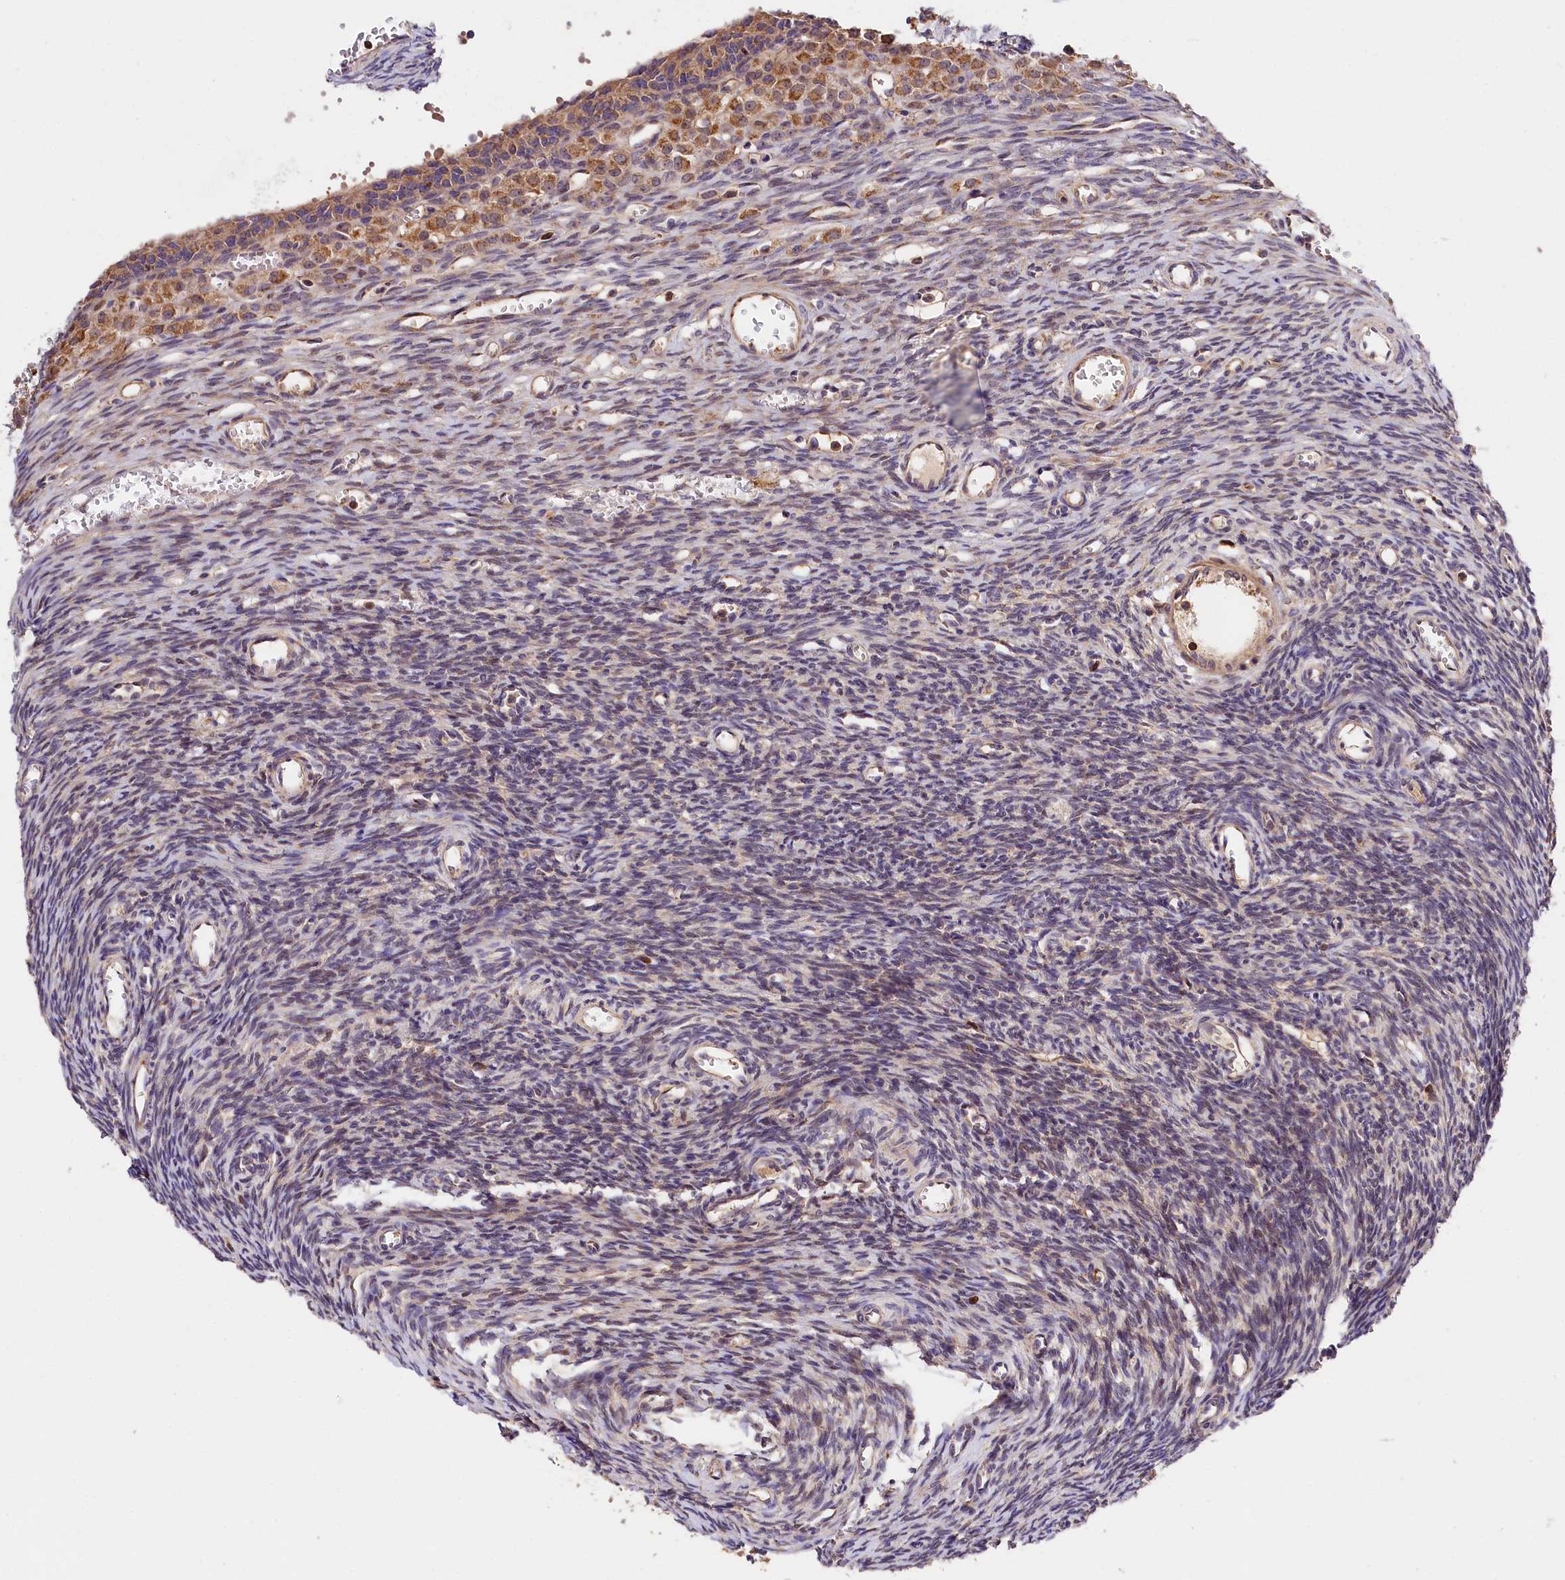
{"staining": {"intensity": "weak", "quantity": "<25%", "location": "cytoplasmic/membranous"}, "tissue": "ovary", "cell_type": "Ovarian stroma cells", "image_type": "normal", "snomed": [{"axis": "morphology", "description": "Normal tissue, NOS"}, {"axis": "topography", "description": "Ovary"}], "caption": "Micrograph shows no protein staining in ovarian stroma cells of benign ovary. The staining was performed using DAB (3,3'-diaminobenzidine) to visualize the protein expression in brown, while the nuclei were stained in blue with hematoxylin (Magnification: 20x).", "gene": "KPTN", "patient": {"sex": "female", "age": 39}}